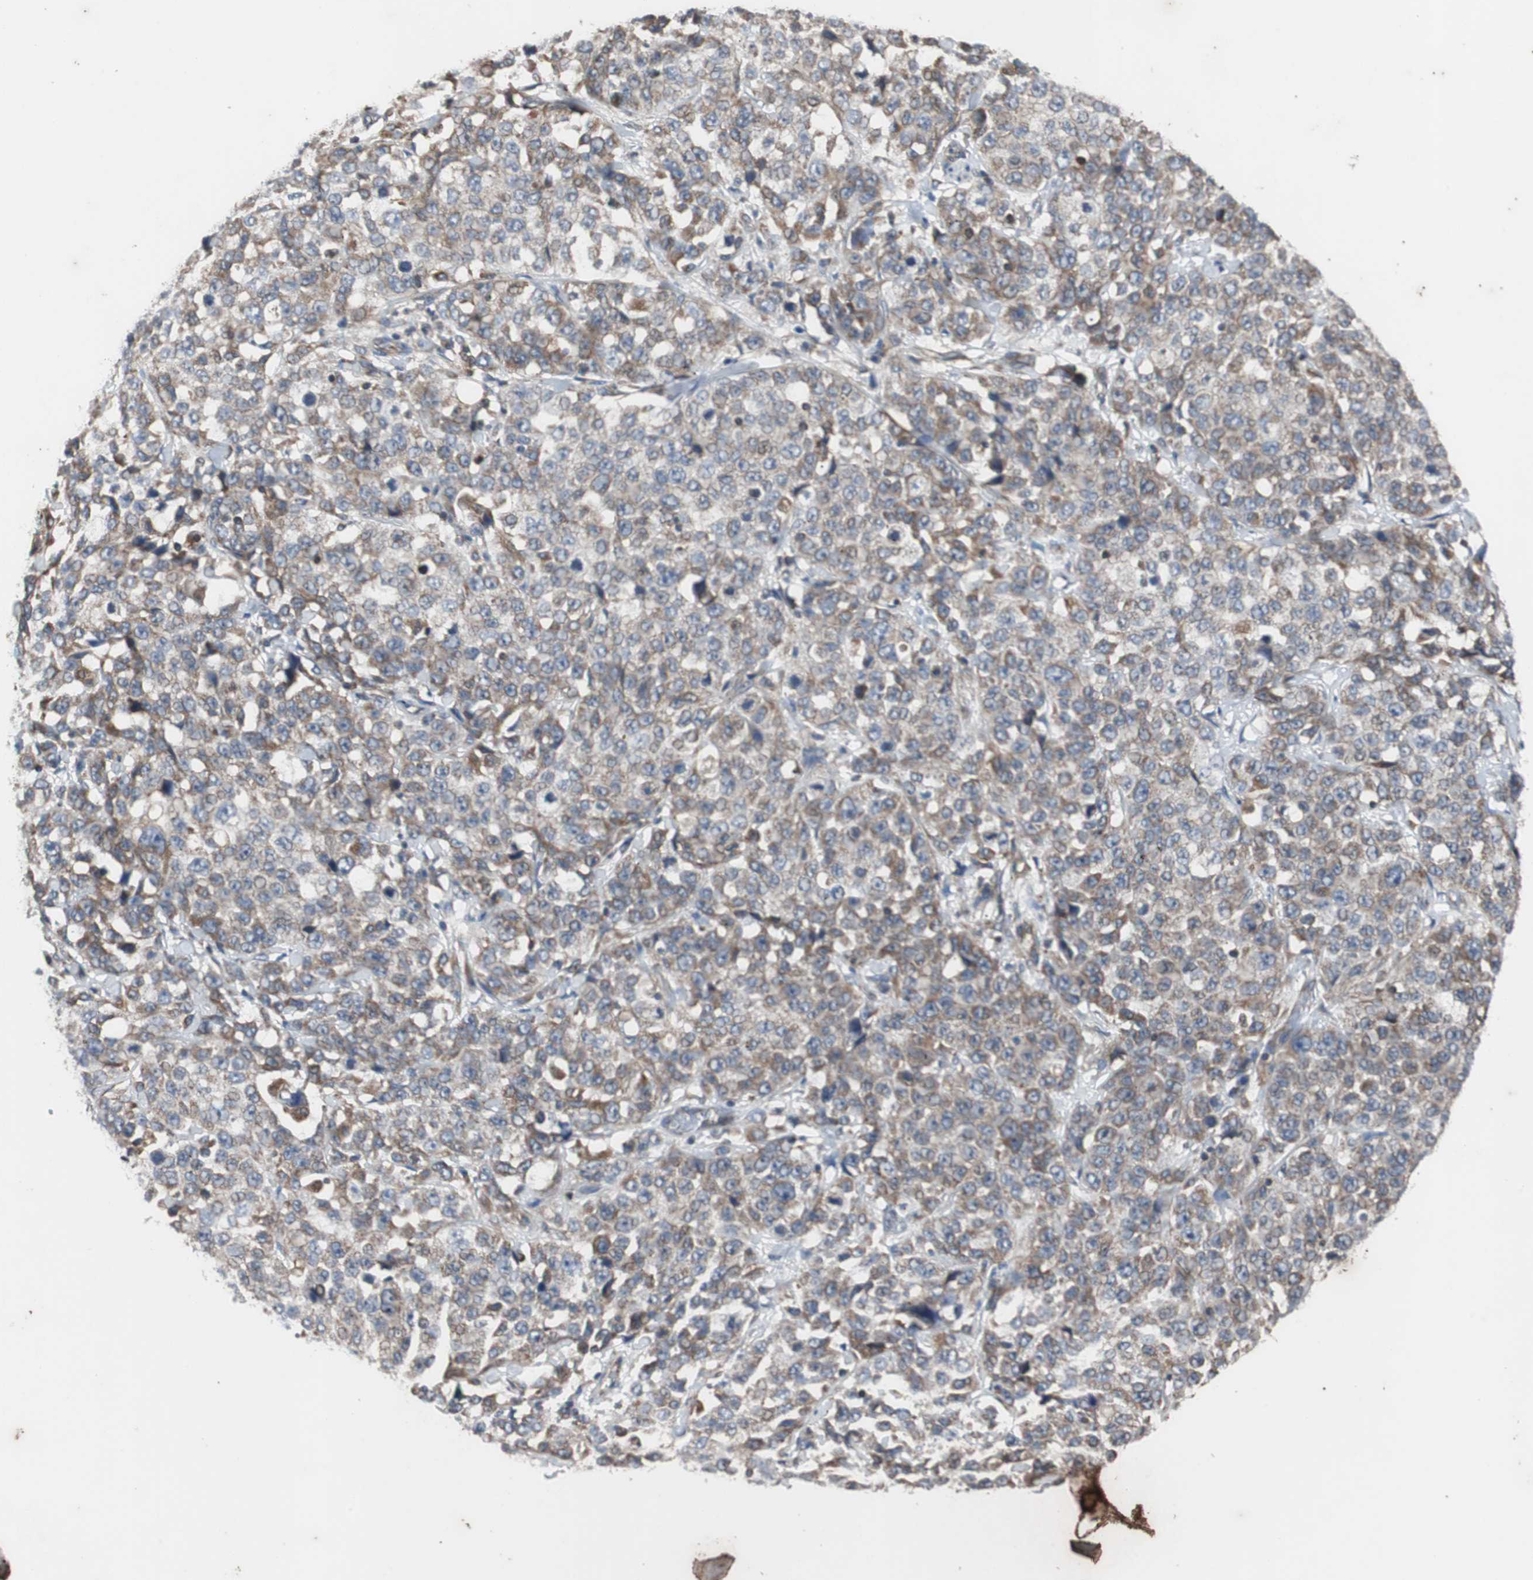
{"staining": {"intensity": "moderate", "quantity": ">75%", "location": "cytoplasmic/membranous"}, "tissue": "stomach cancer", "cell_type": "Tumor cells", "image_type": "cancer", "snomed": [{"axis": "morphology", "description": "Normal tissue, NOS"}, {"axis": "morphology", "description": "Adenocarcinoma, NOS"}, {"axis": "topography", "description": "Stomach"}], "caption": "Stomach adenocarcinoma stained for a protein exhibits moderate cytoplasmic/membranous positivity in tumor cells. The protein of interest is shown in brown color, while the nuclei are stained blue.", "gene": "ACTR3", "patient": {"sex": "male", "age": 48}}